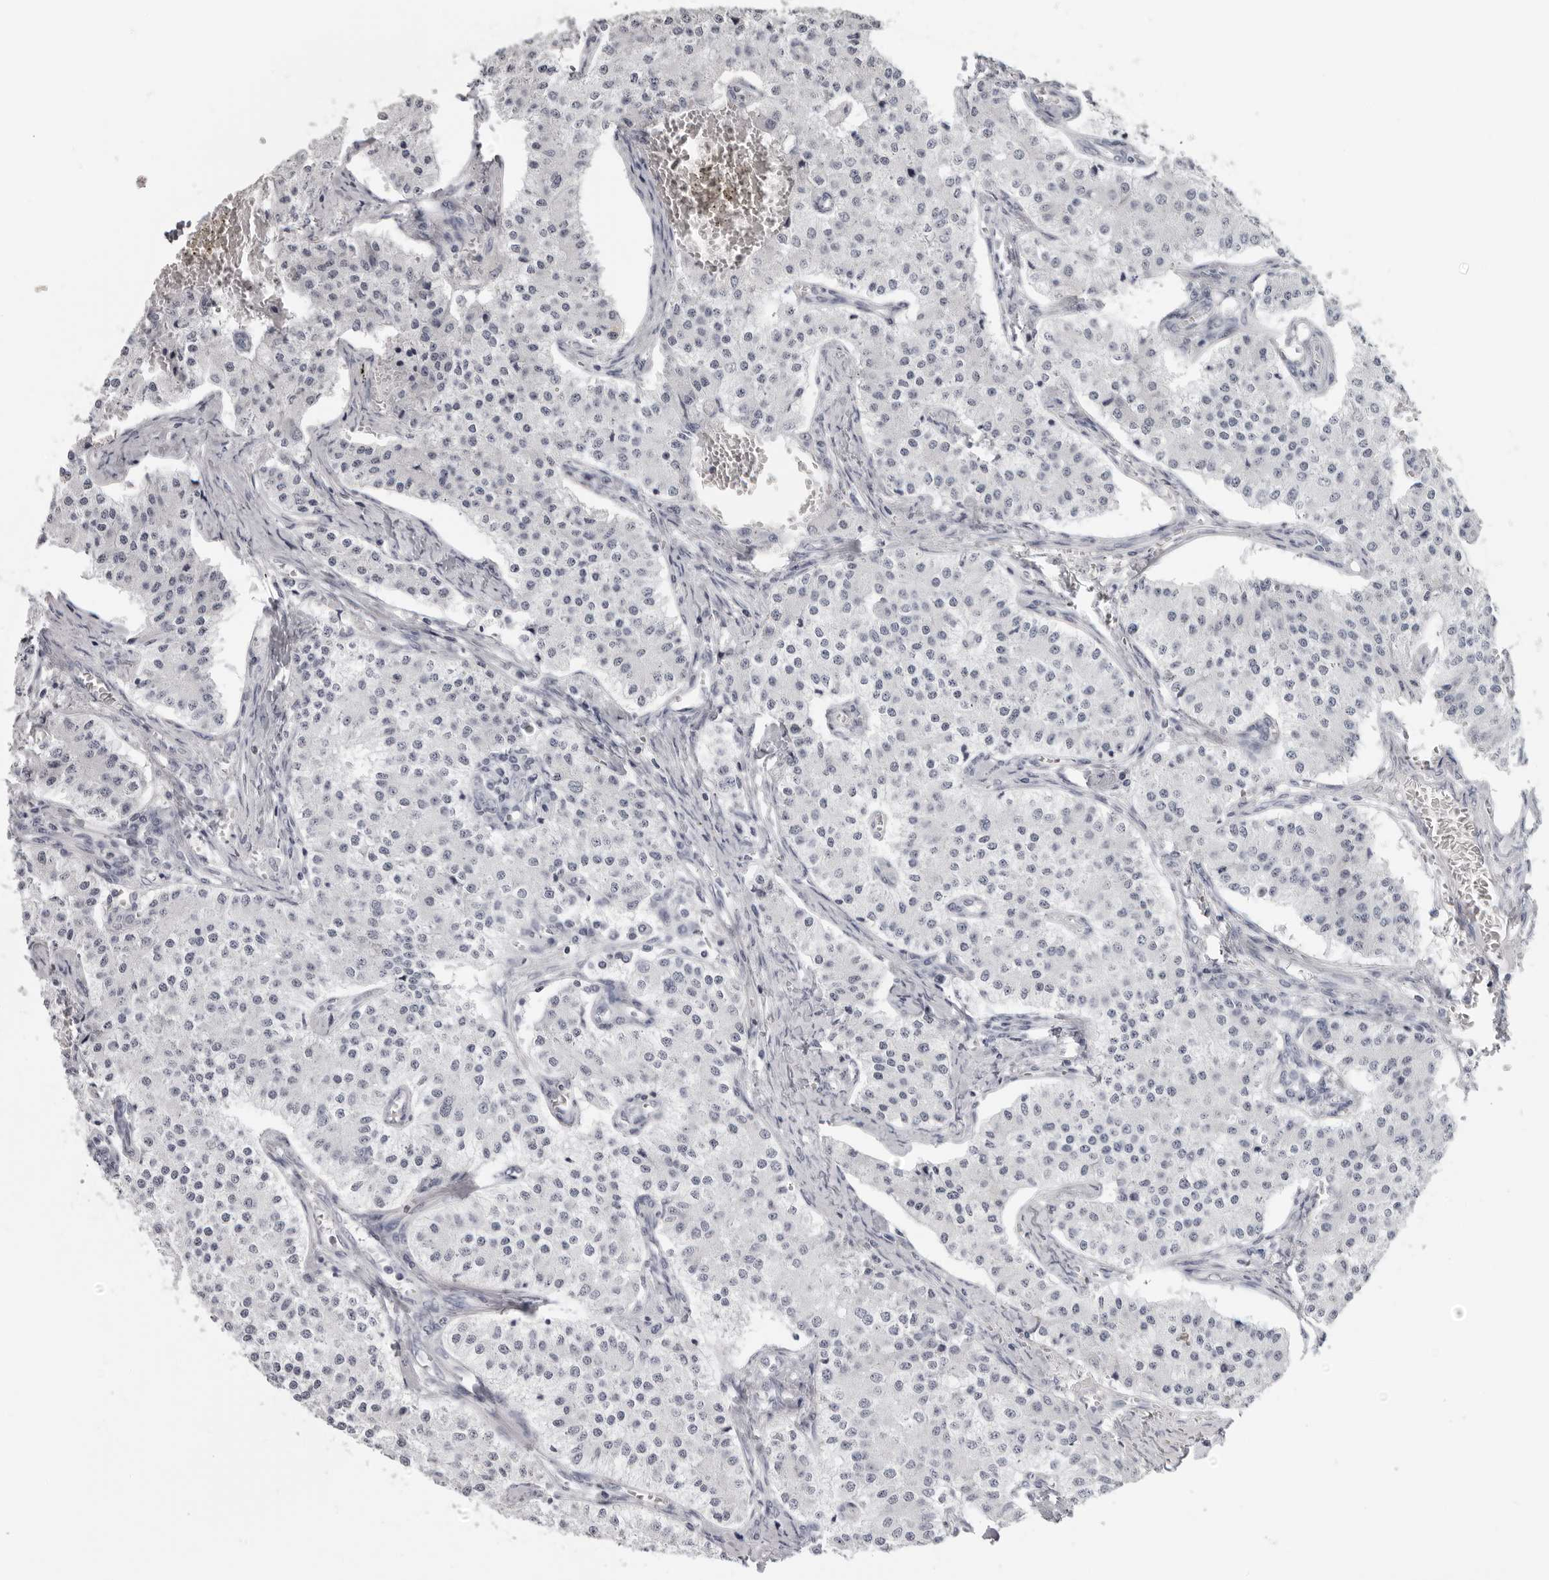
{"staining": {"intensity": "negative", "quantity": "none", "location": "none"}, "tissue": "carcinoid", "cell_type": "Tumor cells", "image_type": "cancer", "snomed": [{"axis": "morphology", "description": "Carcinoid, malignant, NOS"}, {"axis": "topography", "description": "Colon"}], "caption": "Immunohistochemistry photomicrograph of neoplastic tissue: human carcinoid stained with DAB (3,3'-diaminobenzidine) reveals no significant protein staining in tumor cells.", "gene": "DNALI1", "patient": {"sex": "female", "age": 52}}